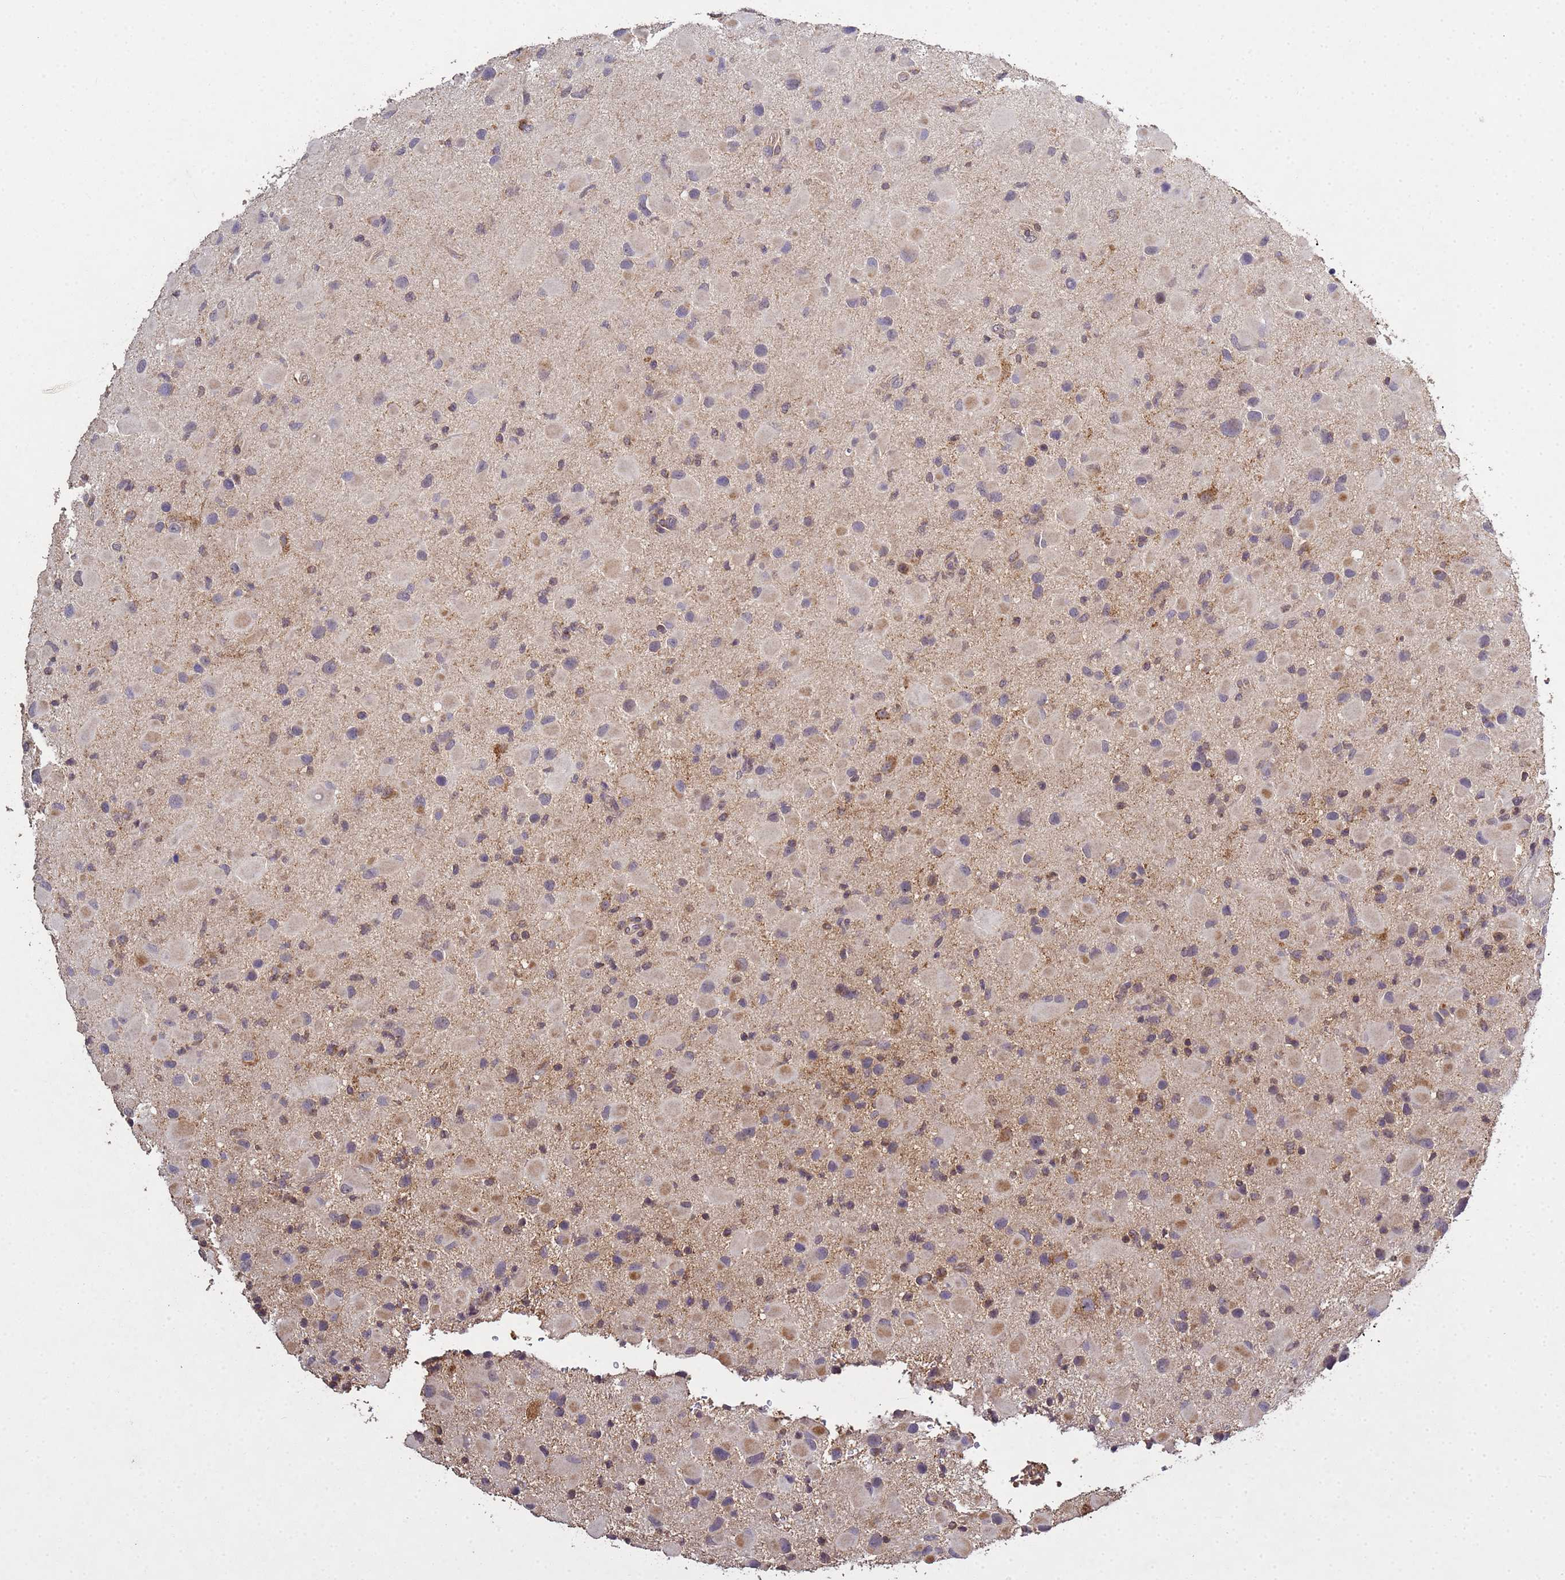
{"staining": {"intensity": "weak", "quantity": "25%-75%", "location": "cytoplasmic/membranous"}, "tissue": "glioma", "cell_type": "Tumor cells", "image_type": "cancer", "snomed": [{"axis": "morphology", "description": "Glioma, malignant, Low grade"}, {"axis": "topography", "description": "Brain"}], "caption": "Glioma stained with a protein marker reveals weak staining in tumor cells.", "gene": "P2RX7", "patient": {"sex": "female", "age": 32}}